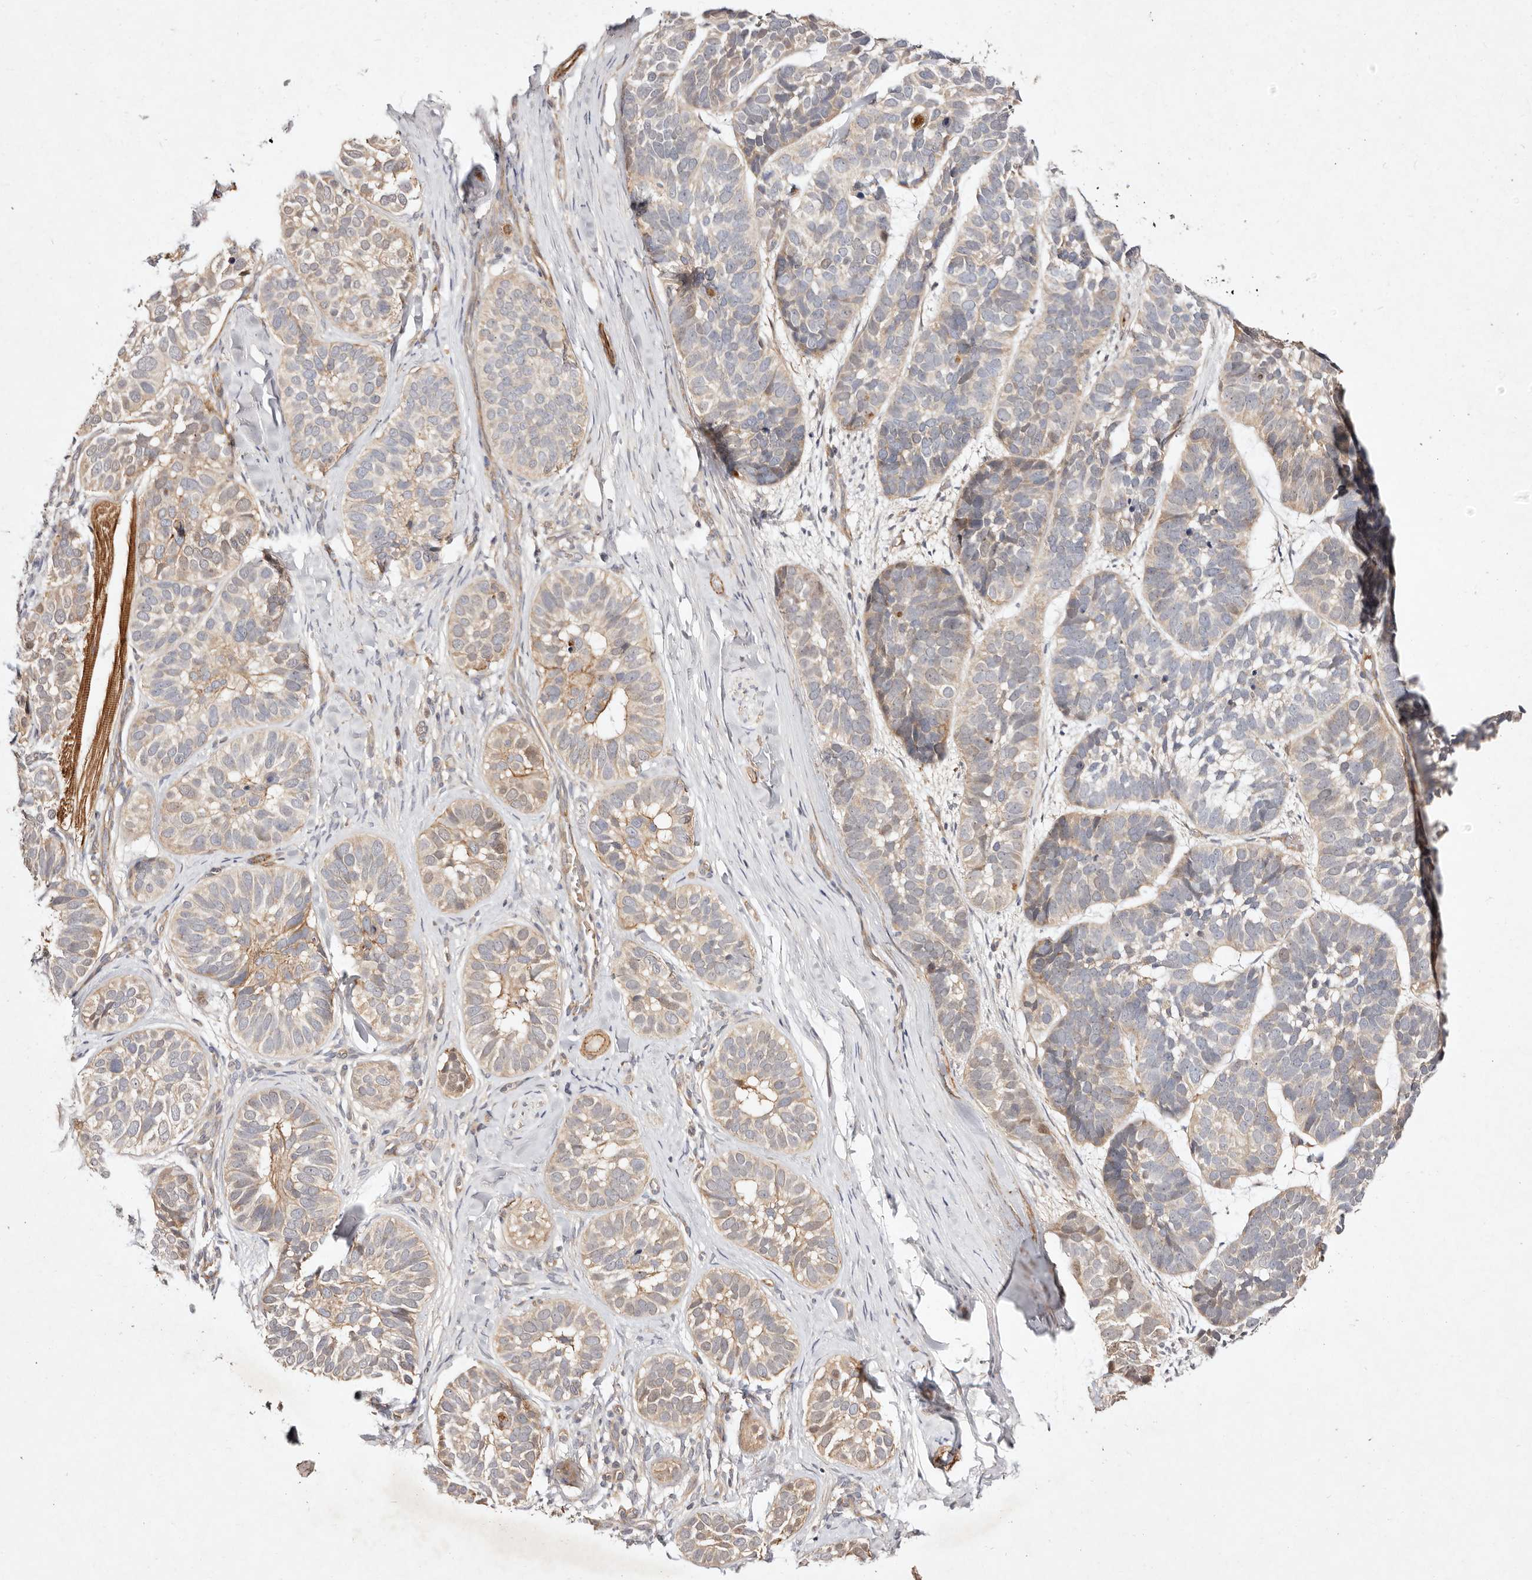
{"staining": {"intensity": "weak", "quantity": "25%-75%", "location": "cytoplasmic/membranous"}, "tissue": "skin cancer", "cell_type": "Tumor cells", "image_type": "cancer", "snomed": [{"axis": "morphology", "description": "Basal cell carcinoma"}, {"axis": "topography", "description": "Skin"}], "caption": "Skin cancer (basal cell carcinoma) tissue displays weak cytoplasmic/membranous positivity in about 25%-75% of tumor cells The protein of interest is shown in brown color, while the nuclei are stained blue.", "gene": "MTMR11", "patient": {"sex": "male", "age": 62}}